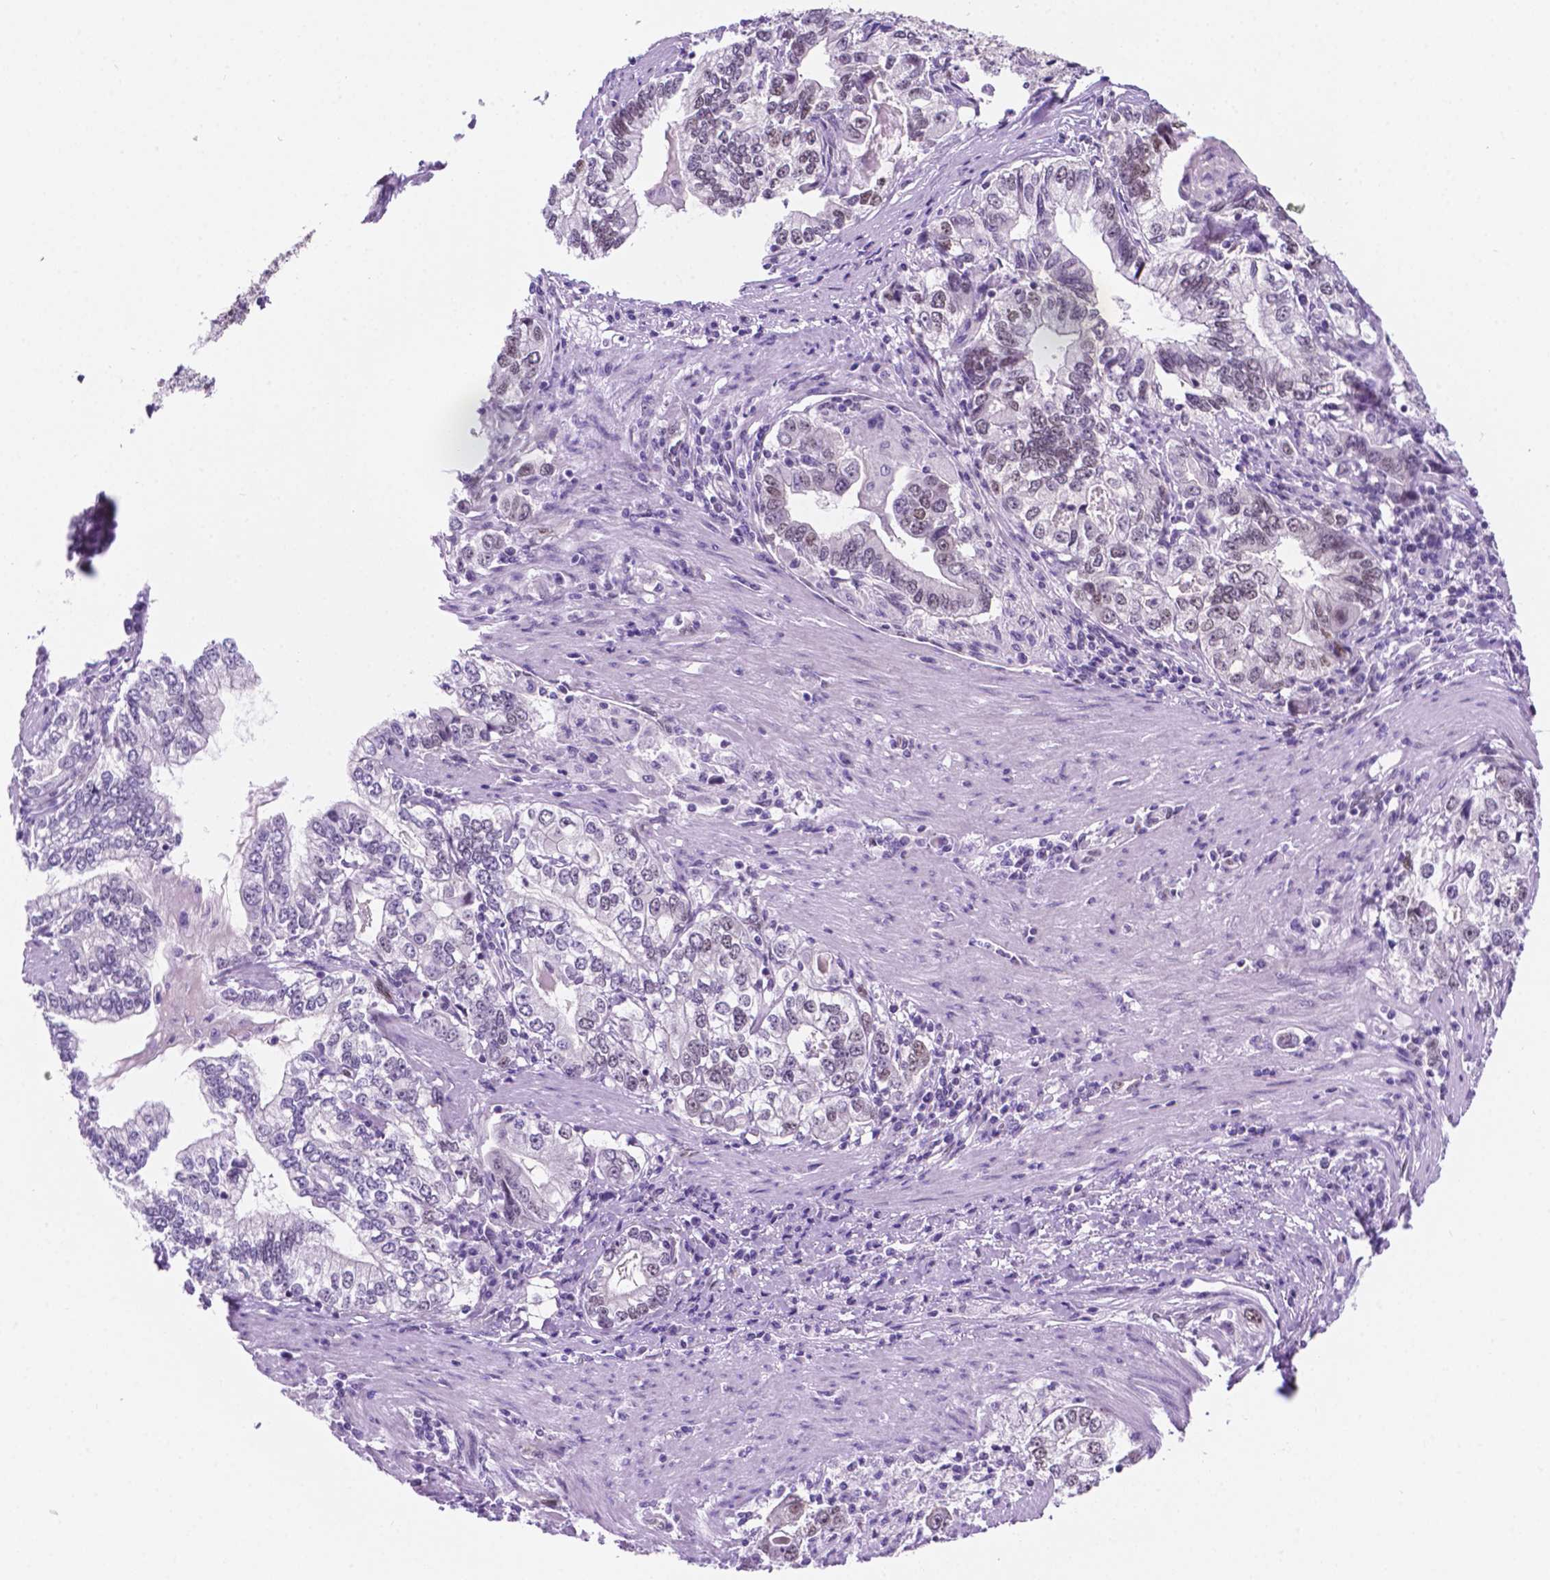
{"staining": {"intensity": "weak", "quantity": "<25%", "location": "nuclear"}, "tissue": "stomach cancer", "cell_type": "Tumor cells", "image_type": "cancer", "snomed": [{"axis": "morphology", "description": "Adenocarcinoma, NOS"}, {"axis": "topography", "description": "Stomach, lower"}], "caption": "Immunohistochemistry of stomach adenocarcinoma displays no positivity in tumor cells. (DAB IHC with hematoxylin counter stain).", "gene": "ERF", "patient": {"sex": "female", "age": 72}}